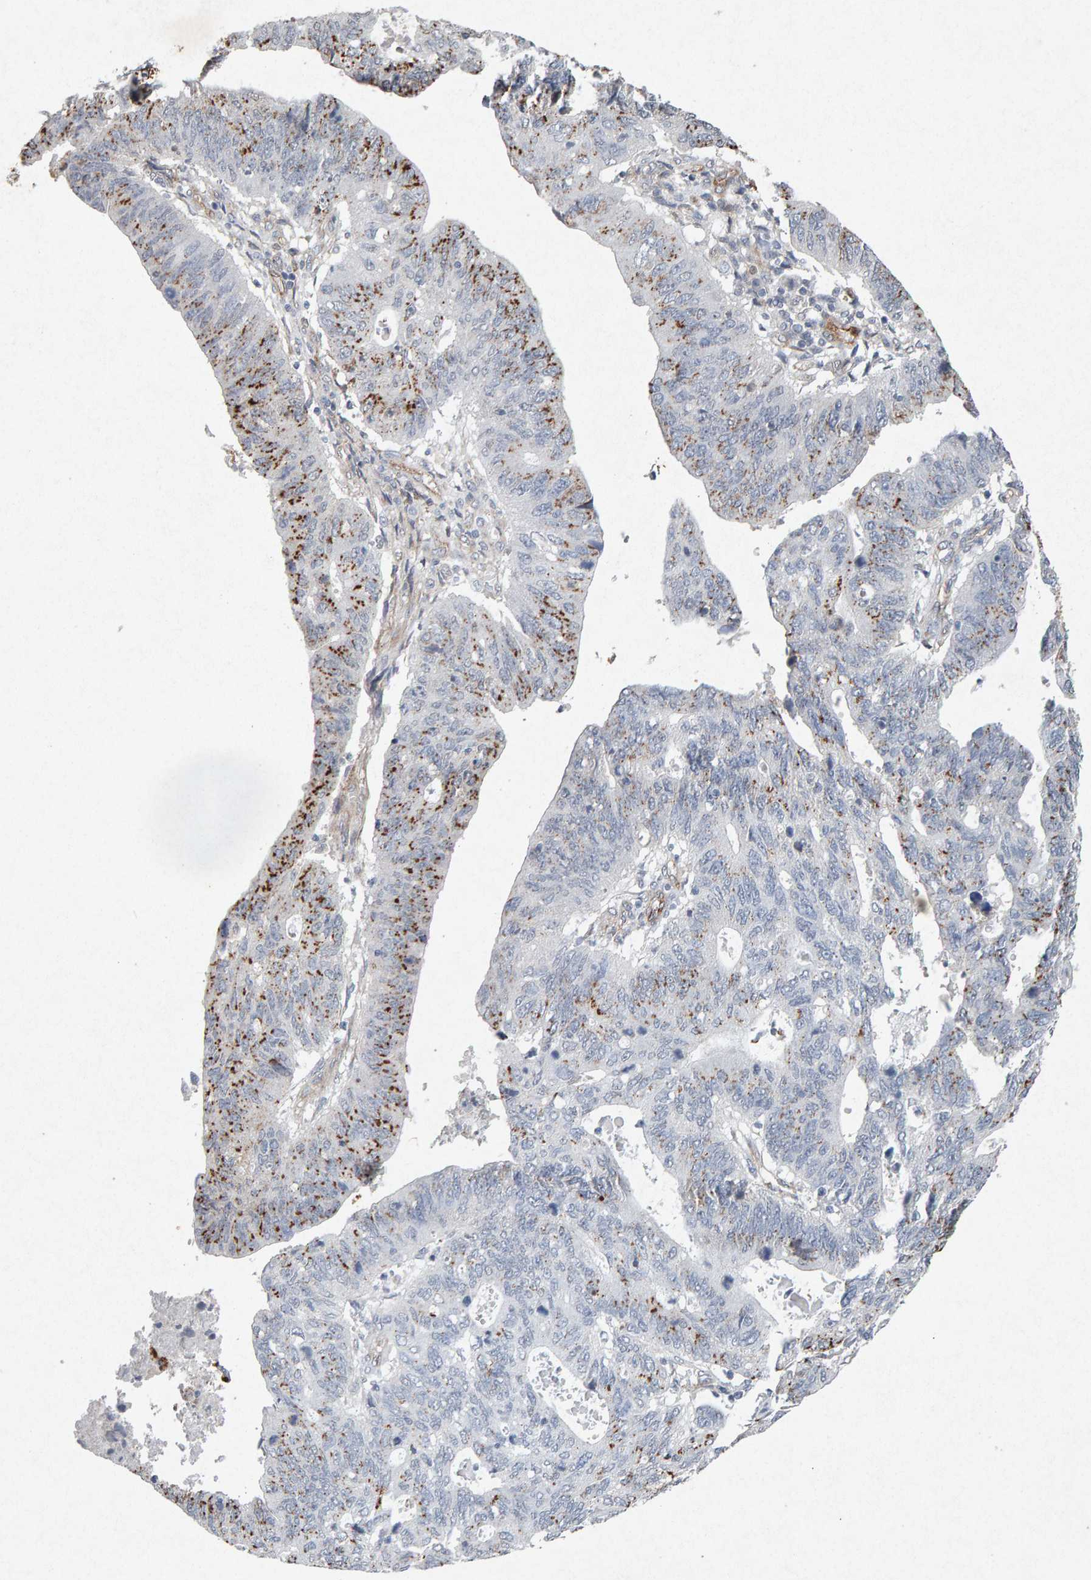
{"staining": {"intensity": "moderate", "quantity": "25%-75%", "location": "cytoplasmic/membranous"}, "tissue": "stomach cancer", "cell_type": "Tumor cells", "image_type": "cancer", "snomed": [{"axis": "morphology", "description": "Adenocarcinoma, NOS"}, {"axis": "topography", "description": "Stomach"}], "caption": "Brown immunohistochemical staining in human stomach adenocarcinoma reveals moderate cytoplasmic/membranous expression in about 25%-75% of tumor cells.", "gene": "PTPRM", "patient": {"sex": "male", "age": 59}}